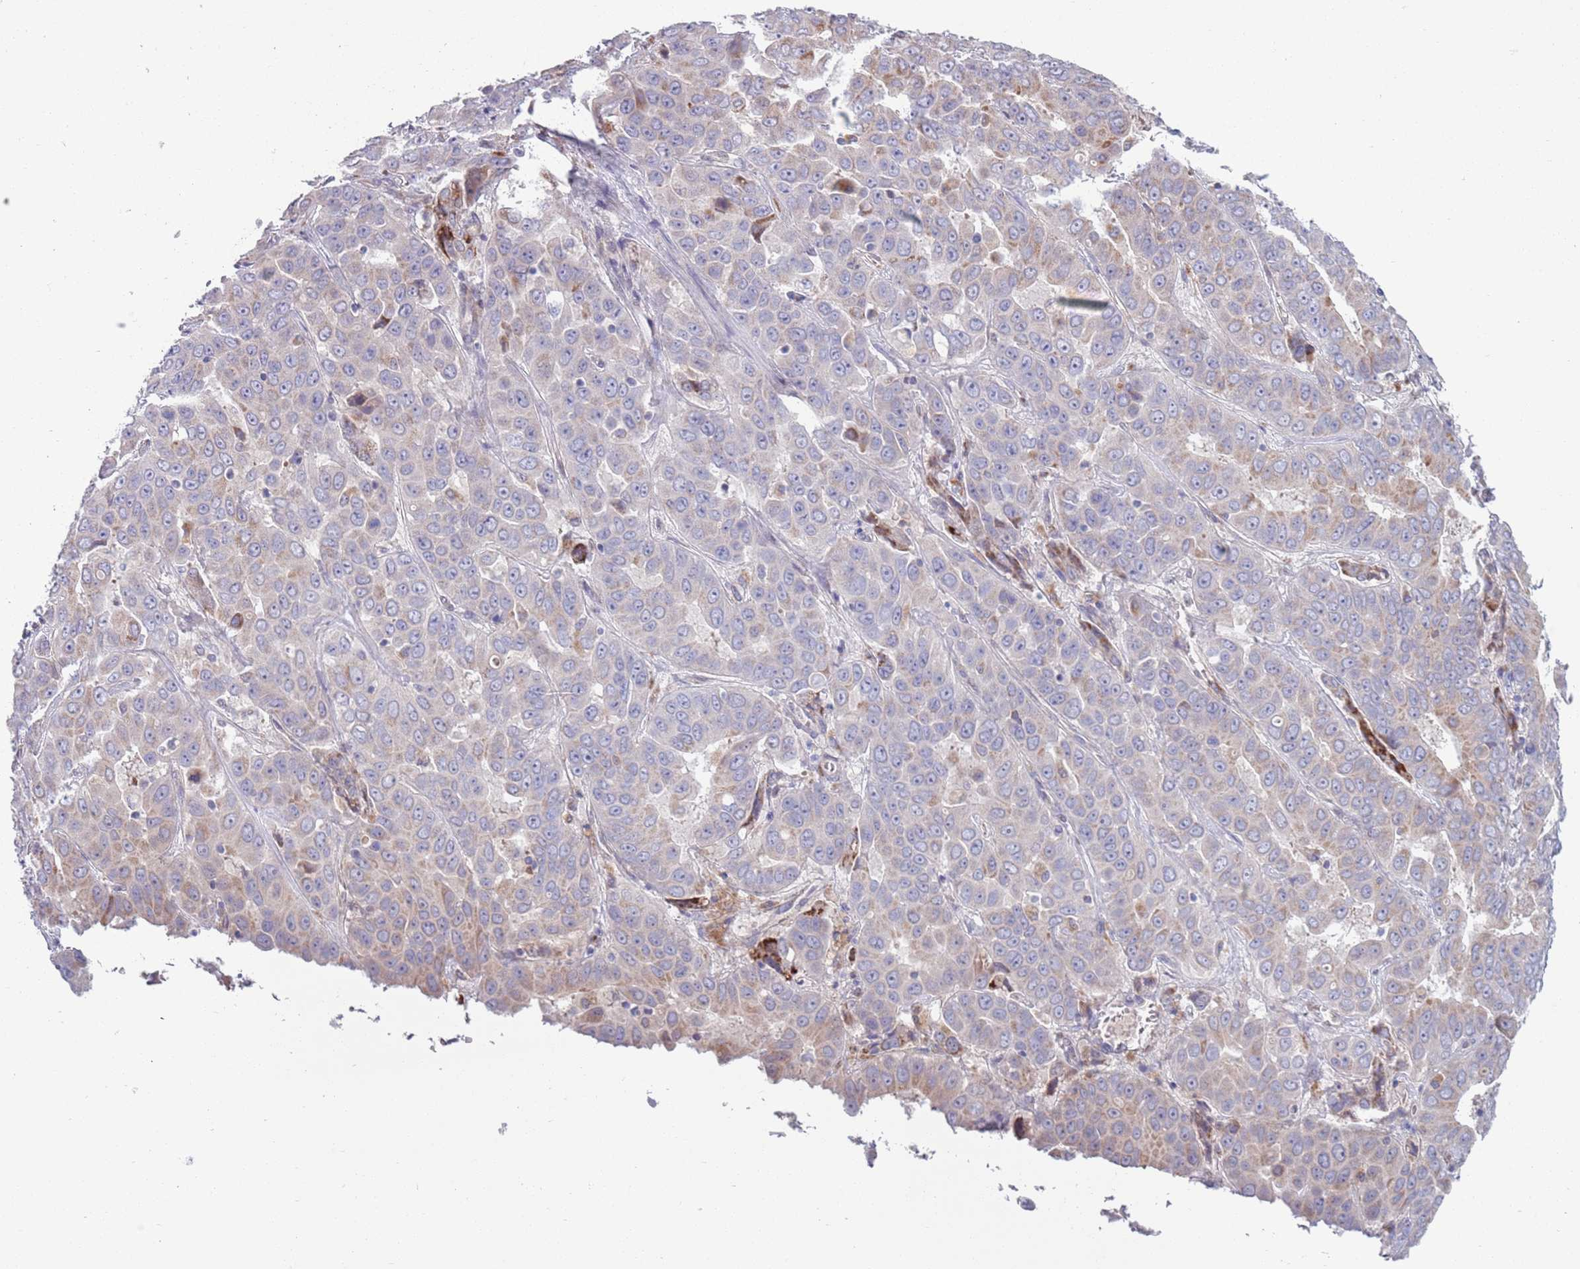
{"staining": {"intensity": "weak", "quantity": "<25%", "location": "cytoplasmic/membranous"}, "tissue": "liver cancer", "cell_type": "Tumor cells", "image_type": "cancer", "snomed": [{"axis": "morphology", "description": "Cholangiocarcinoma"}, {"axis": "topography", "description": "Liver"}], "caption": "This is a histopathology image of IHC staining of cholangiocarcinoma (liver), which shows no positivity in tumor cells. (Stains: DAB (3,3'-diaminobenzidine) immunohistochemistry (IHC) with hematoxylin counter stain, Microscopy: brightfield microscopy at high magnification).", "gene": "TYW1", "patient": {"sex": "female", "age": 52}}